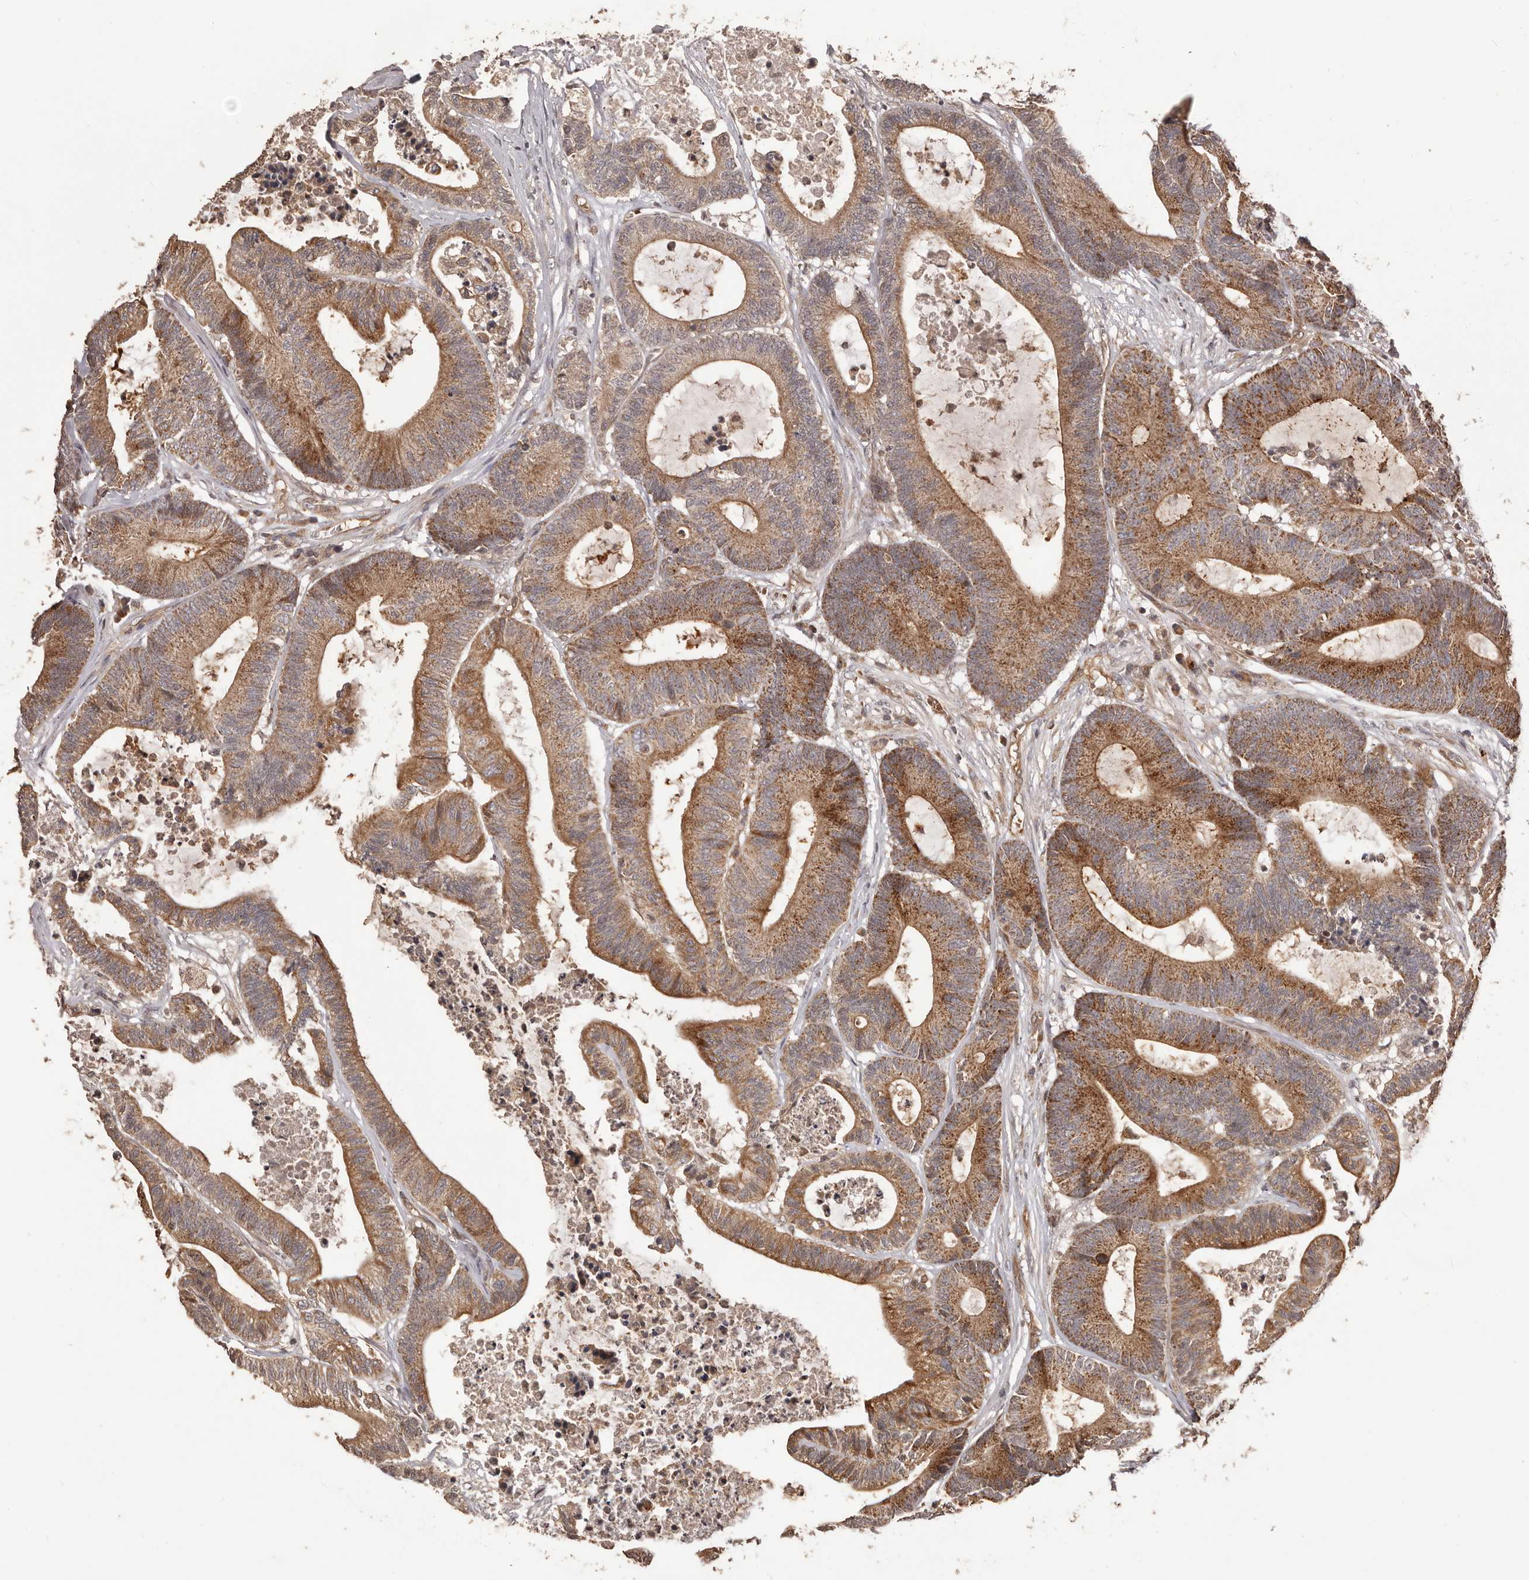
{"staining": {"intensity": "moderate", "quantity": ">75%", "location": "cytoplasmic/membranous"}, "tissue": "colorectal cancer", "cell_type": "Tumor cells", "image_type": "cancer", "snomed": [{"axis": "morphology", "description": "Adenocarcinoma, NOS"}, {"axis": "topography", "description": "Colon"}], "caption": "An IHC histopathology image of tumor tissue is shown. Protein staining in brown highlights moderate cytoplasmic/membranous positivity in adenocarcinoma (colorectal) within tumor cells.", "gene": "QRSL1", "patient": {"sex": "female", "age": 84}}